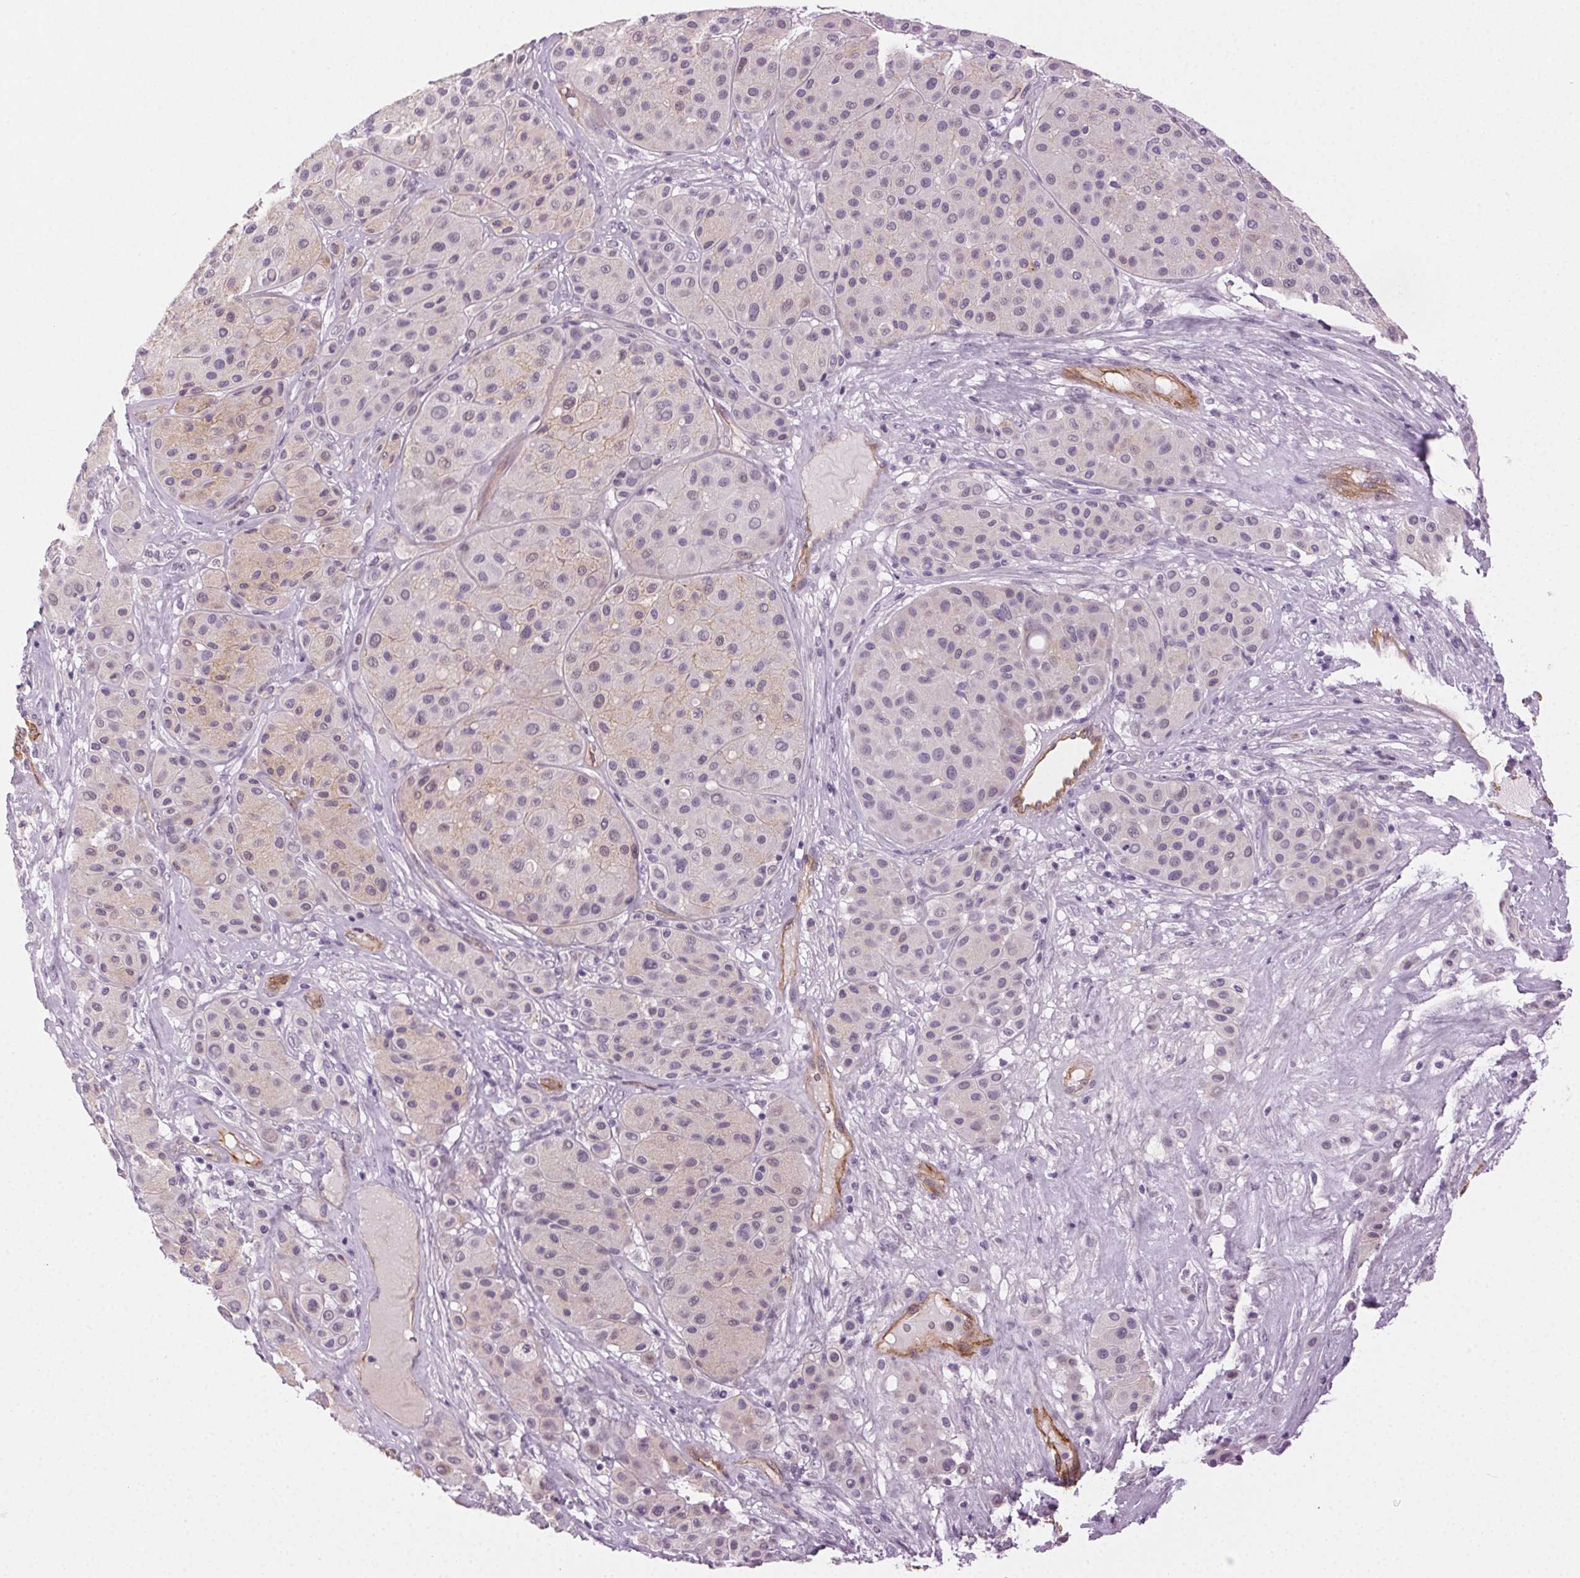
{"staining": {"intensity": "weak", "quantity": "<25%", "location": "cytoplasmic/membranous"}, "tissue": "melanoma", "cell_type": "Tumor cells", "image_type": "cancer", "snomed": [{"axis": "morphology", "description": "Malignant melanoma, Metastatic site"}, {"axis": "topography", "description": "Smooth muscle"}], "caption": "Human melanoma stained for a protein using immunohistochemistry (IHC) demonstrates no staining in tumor cells.", "gene": "AIF1L", "patient": {"sex": "male", "age": 41}}